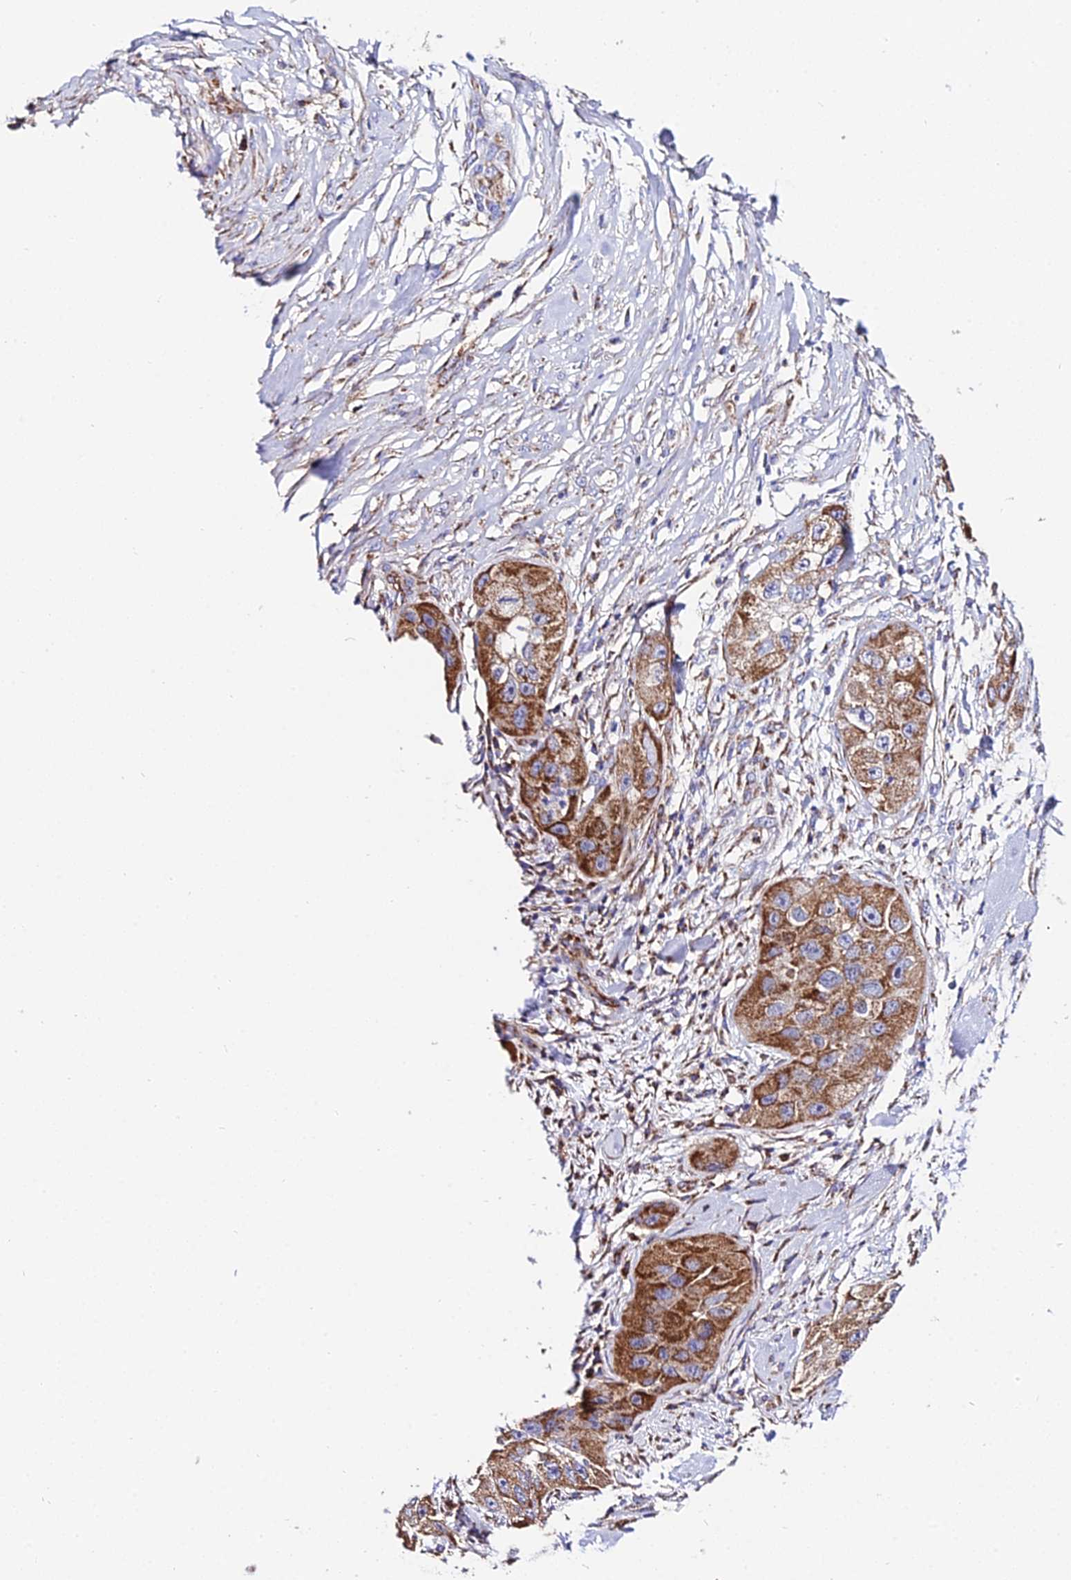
{"staining": {"intensity": "moderate", "quantity": ">75%", "location": "cytoplasmic/membranous"}, "tissue": "skin cancer", "cell_type": "Tumor cells", "image_type": "cancer", "snomed": [{"axis": "morphology", "description": "Squamous cell carcinoma, NOS"}, {"axis": "topography", "description": "Skin"}, {"axis": "topography", "description": "Subcutis"}], "caption": "A brown stain shows moderate cytoplasmic/membranous positivity of a protein in skin squamous cell carcinoma tumor cells.", "gene": "OCIAD1", "patient": {"sex": "male", "age": 73}}